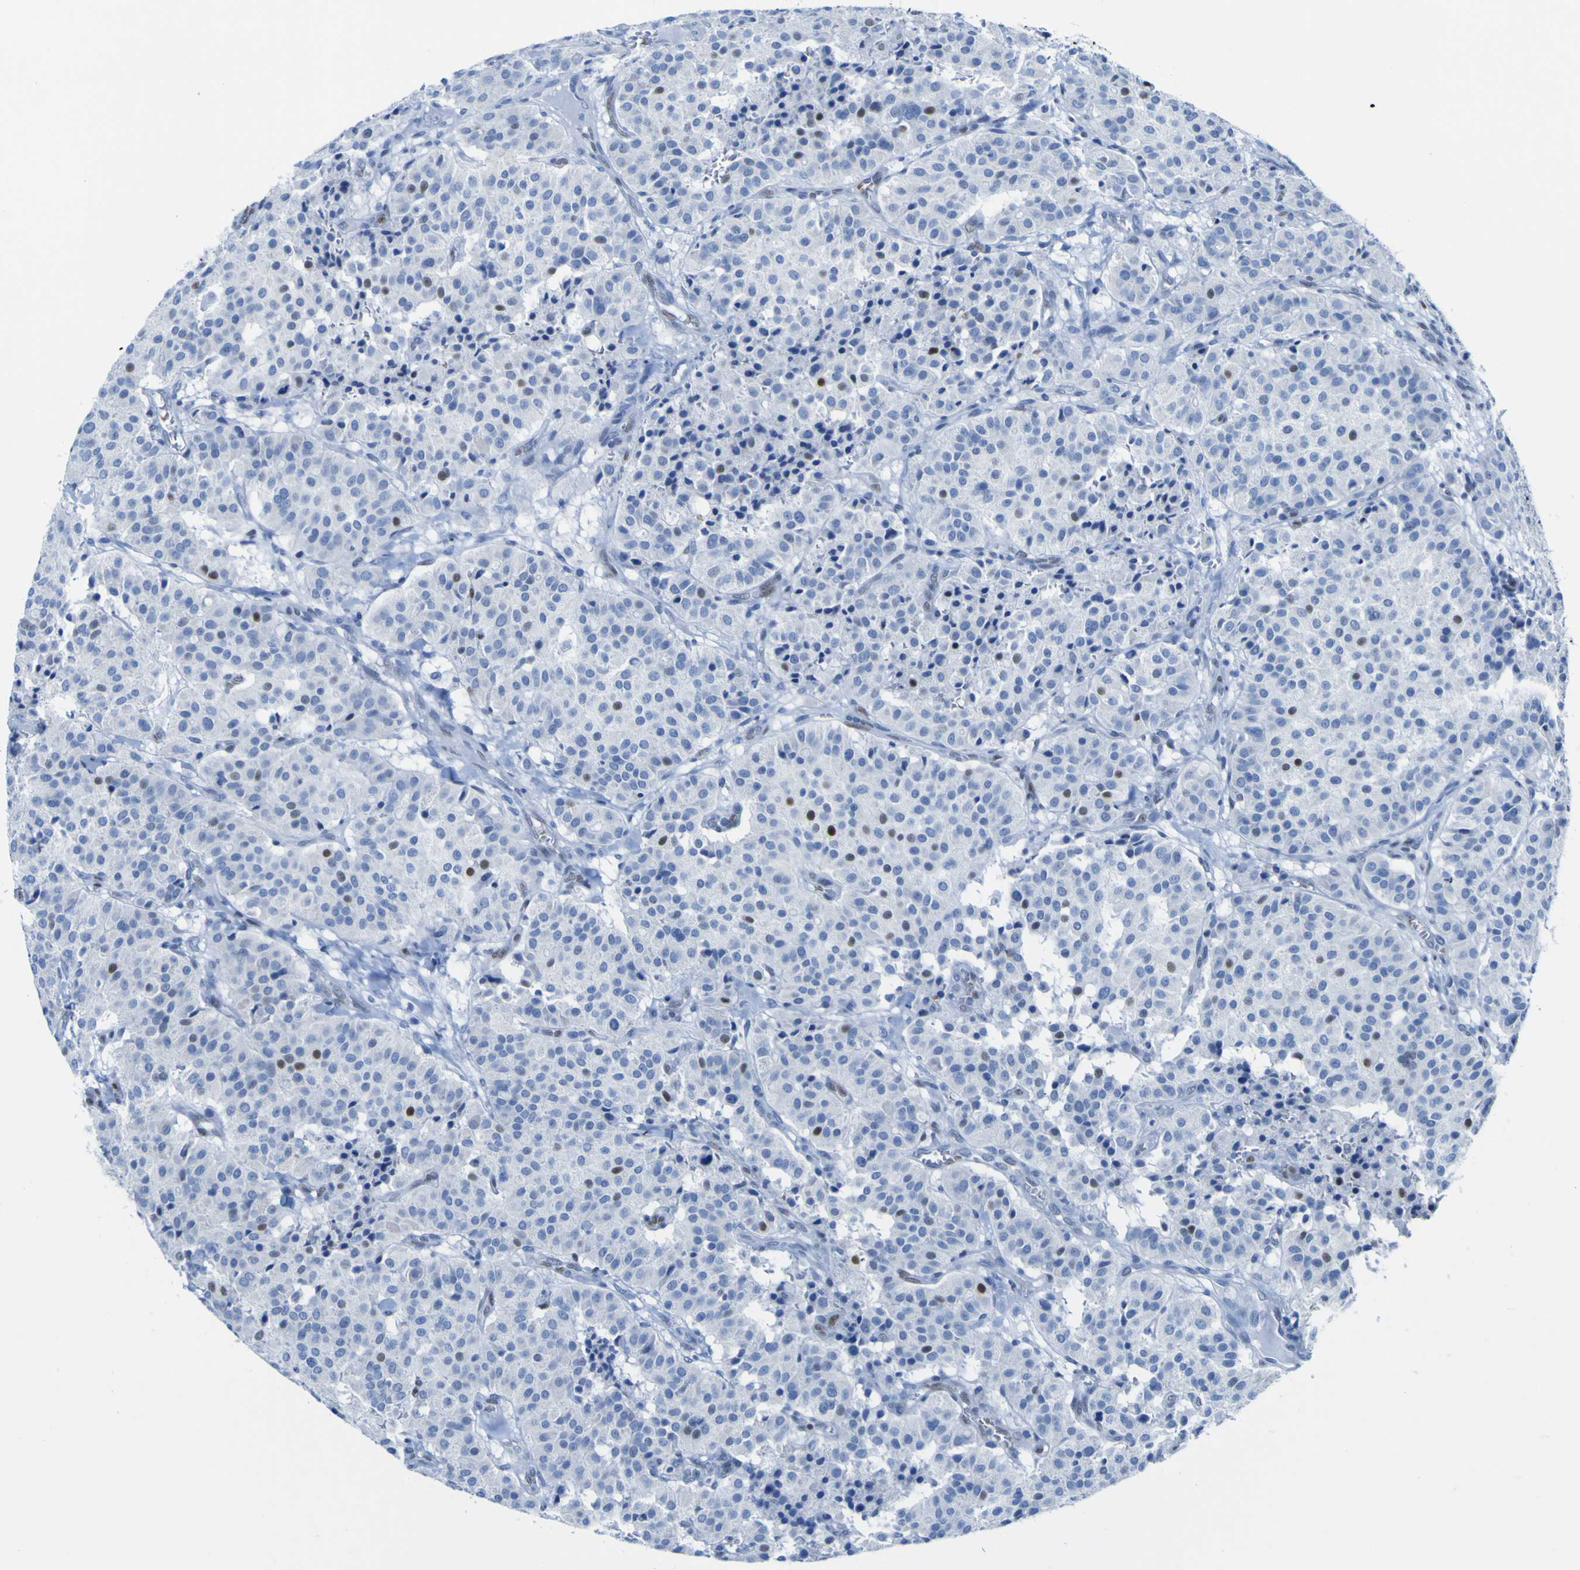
{"staining": {"intensity": "moderate", "quantity": "<25%", "location": "nuclear"}, "tissue": "carcinoid", "cell_type": "Tumor cells", "image_type": "cancer", "snomed": [{"axis": "morphology", "description": "Carcinoid, malignant, NOS"}, {"axis": "topography", "description": "Lung"}], "caption": "The immunohistochemical stain shows moderate nuclear expression in tumor cells of carcinoid tissue. (IHC, brightfield microscopy, high magnification).", "gene": "DACH1", "patient": {"sex": "male", "age": 30}}